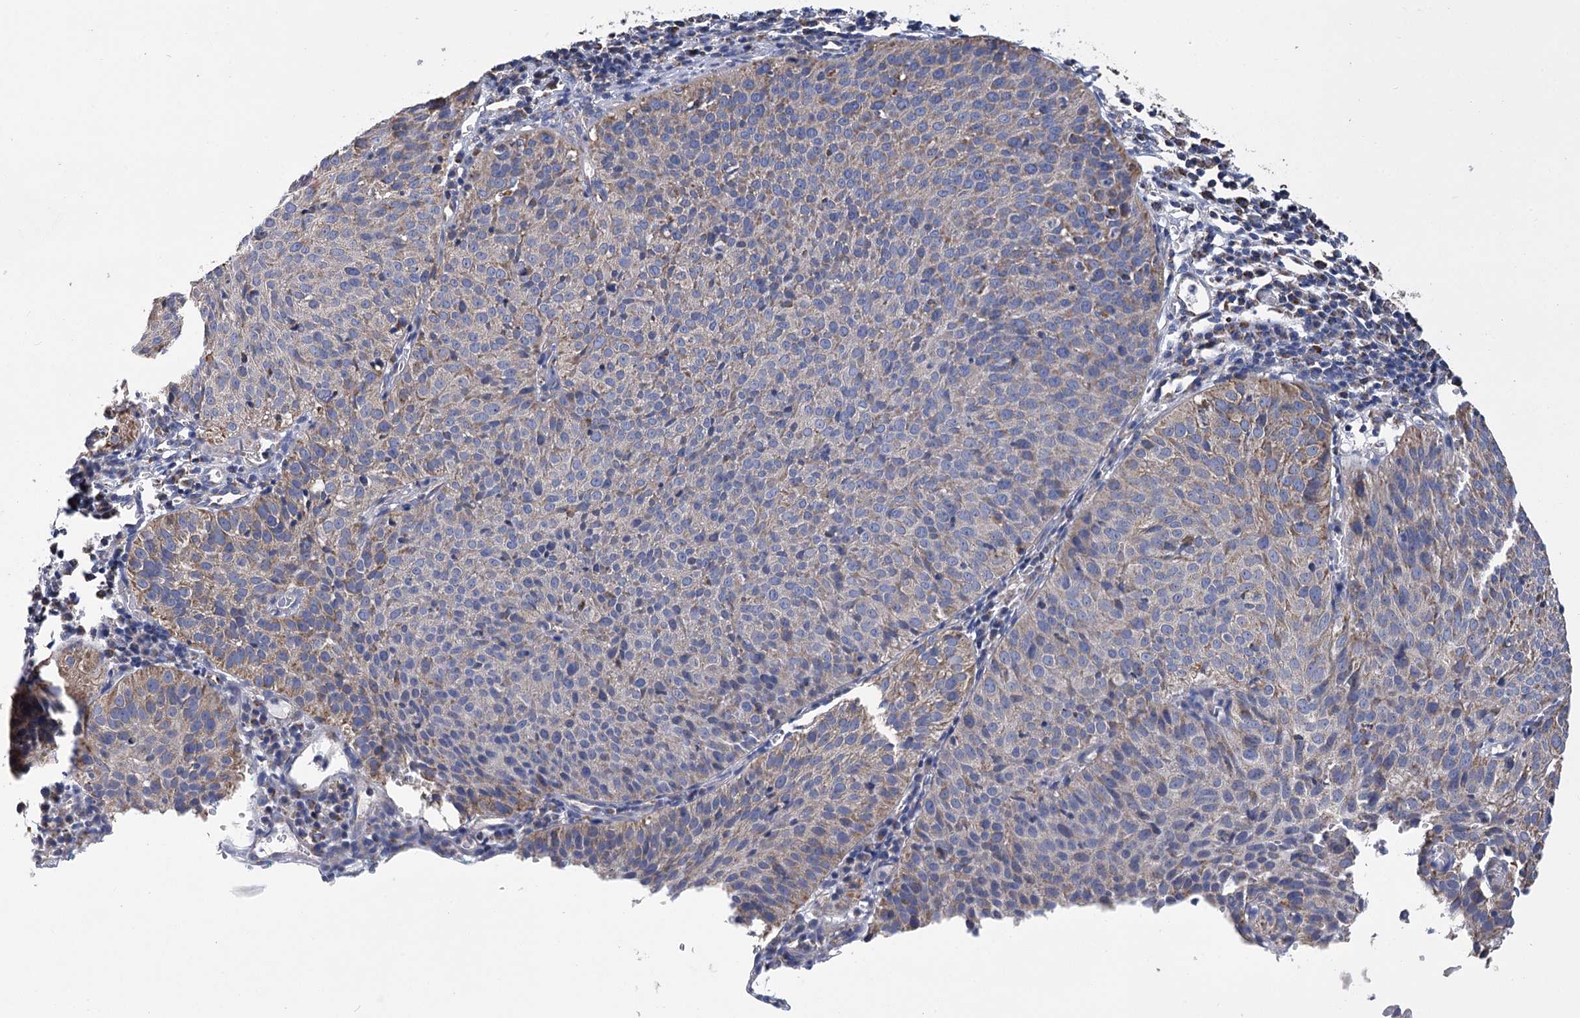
{"staining": {"intensity": "weak", "quantity": "<25%", "location": "cytoplasmic/membranous"}, "tissue": "cervical cancer", "cell_type": "Tumor cells", "image_type": "cancer", "snomed": [{"axis": "morphology", "description": "Squamous cell carcinoma, NOS"}, {"axis": "topography", "description": "Cervix"}], "caption": "Histopathology image shows no significant protein expression in tumor cells of cervical cancer.", "gene": "CCDC73", "patient": {"sex": "female", "age": 38}}